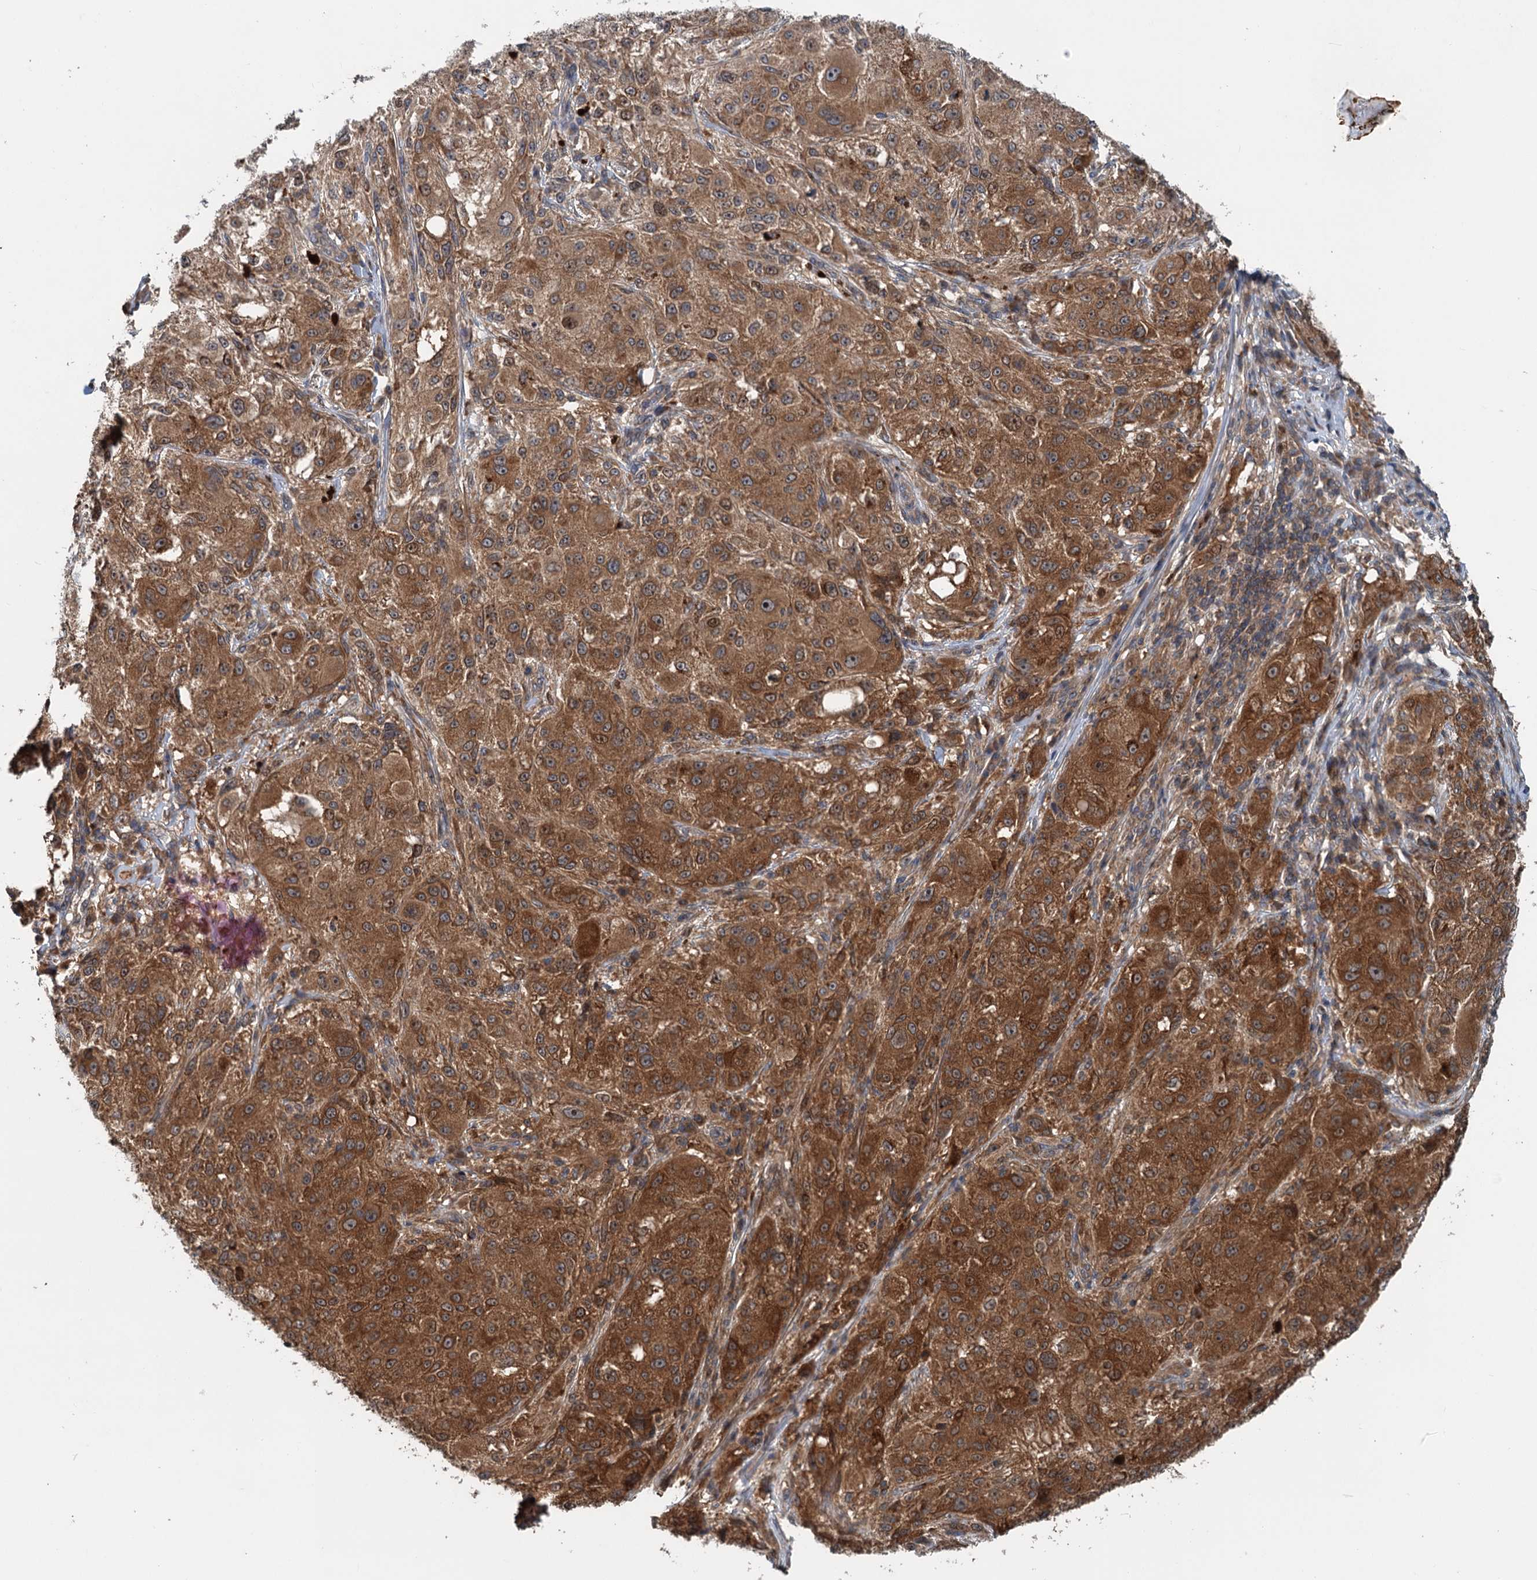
{"staining": {"intensity": "strong", "quantity": ">75%", "location": "cytoplasmic/membranous"}, "tissue": "melanoma", "cell_type": "Tumor cells", "image_type": "cancer", "snomed": [{"axis": "morphology", "description": "Necrosis, NOS"}, {"axis": "morphology", "description": "Malignant melanoma, NOS"}, {"axis": "topography", "description": "Skin"}], "caption": "The immunohistochemical stain highlights strong cytoplasmic/membranous expression in tumor cells of melanoma tissue.", "gene": "TEDC1", "patient": {"sex": "female", "age": 87}}